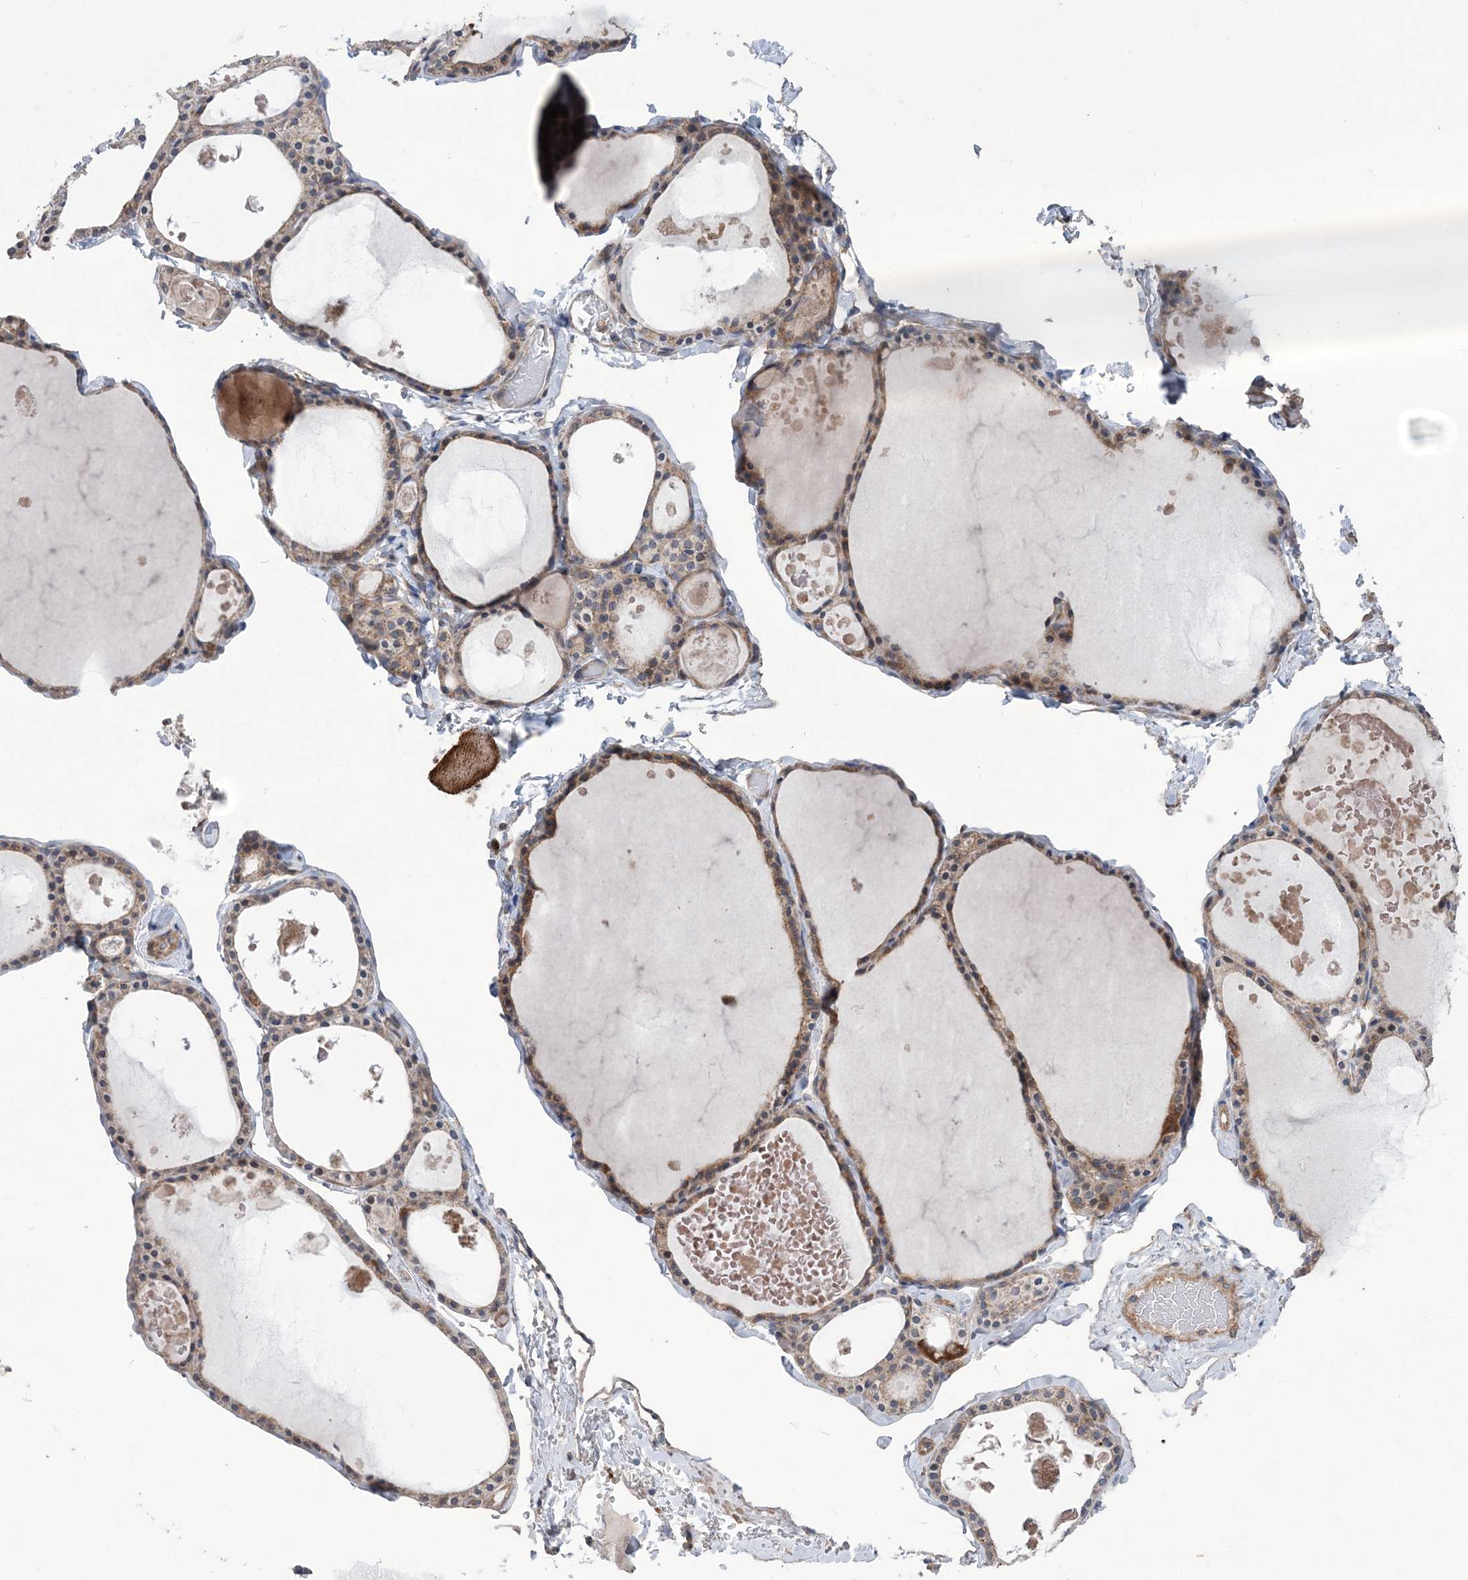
{"staining": {"intensity": "weak", "quantity": ">75%", "location": "cytoplasmic/membranous"}, "tissue": "thyroid gland", "cell_type": "Glandular cells", "image_type": "normal", "snomed": [{"axis": "morphology", "description": "Normal tissue, NOS"}, {"axis": "topography", "description": "Thyroid gland"}], "caption": "The immunohistochemical stain highlights weak cytoplasmic/membranous staining in glandular cells of unremarkable thyroid gland.", "gene": "MTRF1L", "patient": {"sex": "male", "age": 56}}